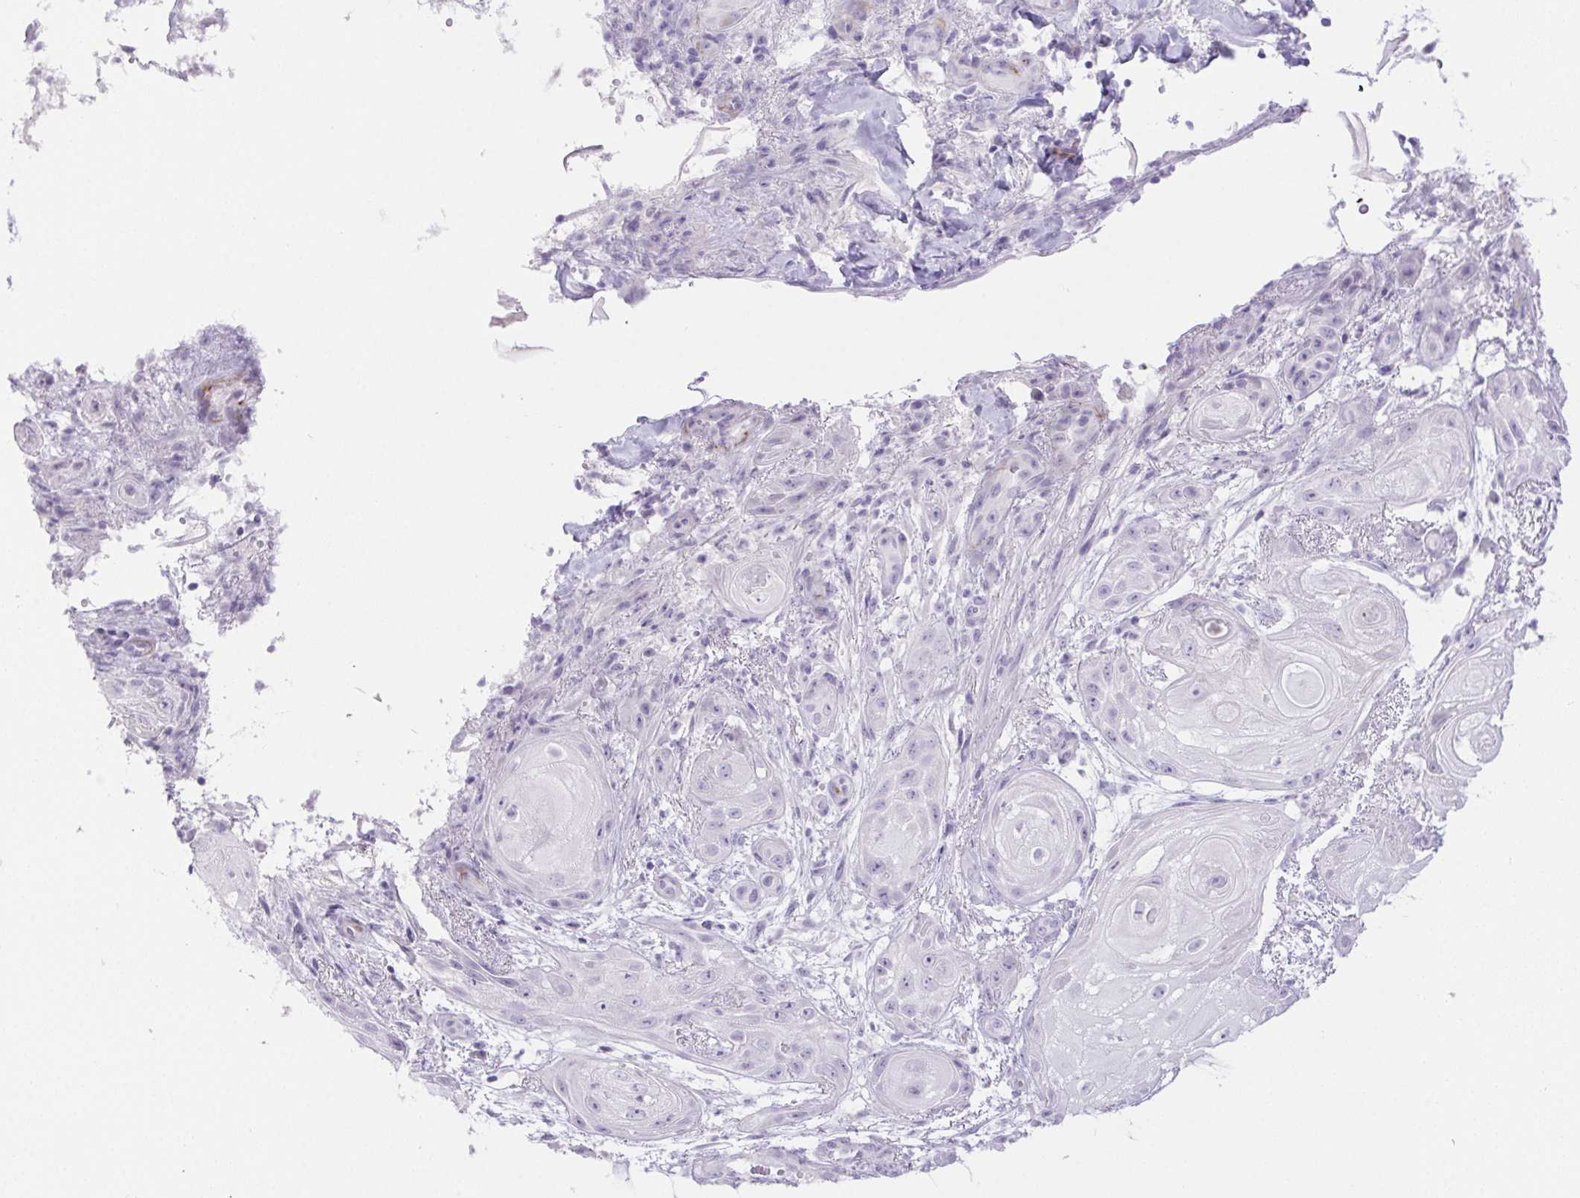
{"staining": {"intensity": "negative", "quantity": "none", "location": "none"}, "tissue": "skin cancer", "cell_type": "Tumor cells", "image_type": "cancer", "snomed": [{"axis": "morphology", "description": "Squamous cell carcinoma, NOS"}, {"axis": "topography", "description": "Skin"}], "caption": "Skin squamous cell carcinoma was stained to show a protein in brown. There is no significant positivity in tumor cells.", "gene": "ERP27", "patient": {"sex": "male", "age": 62}}